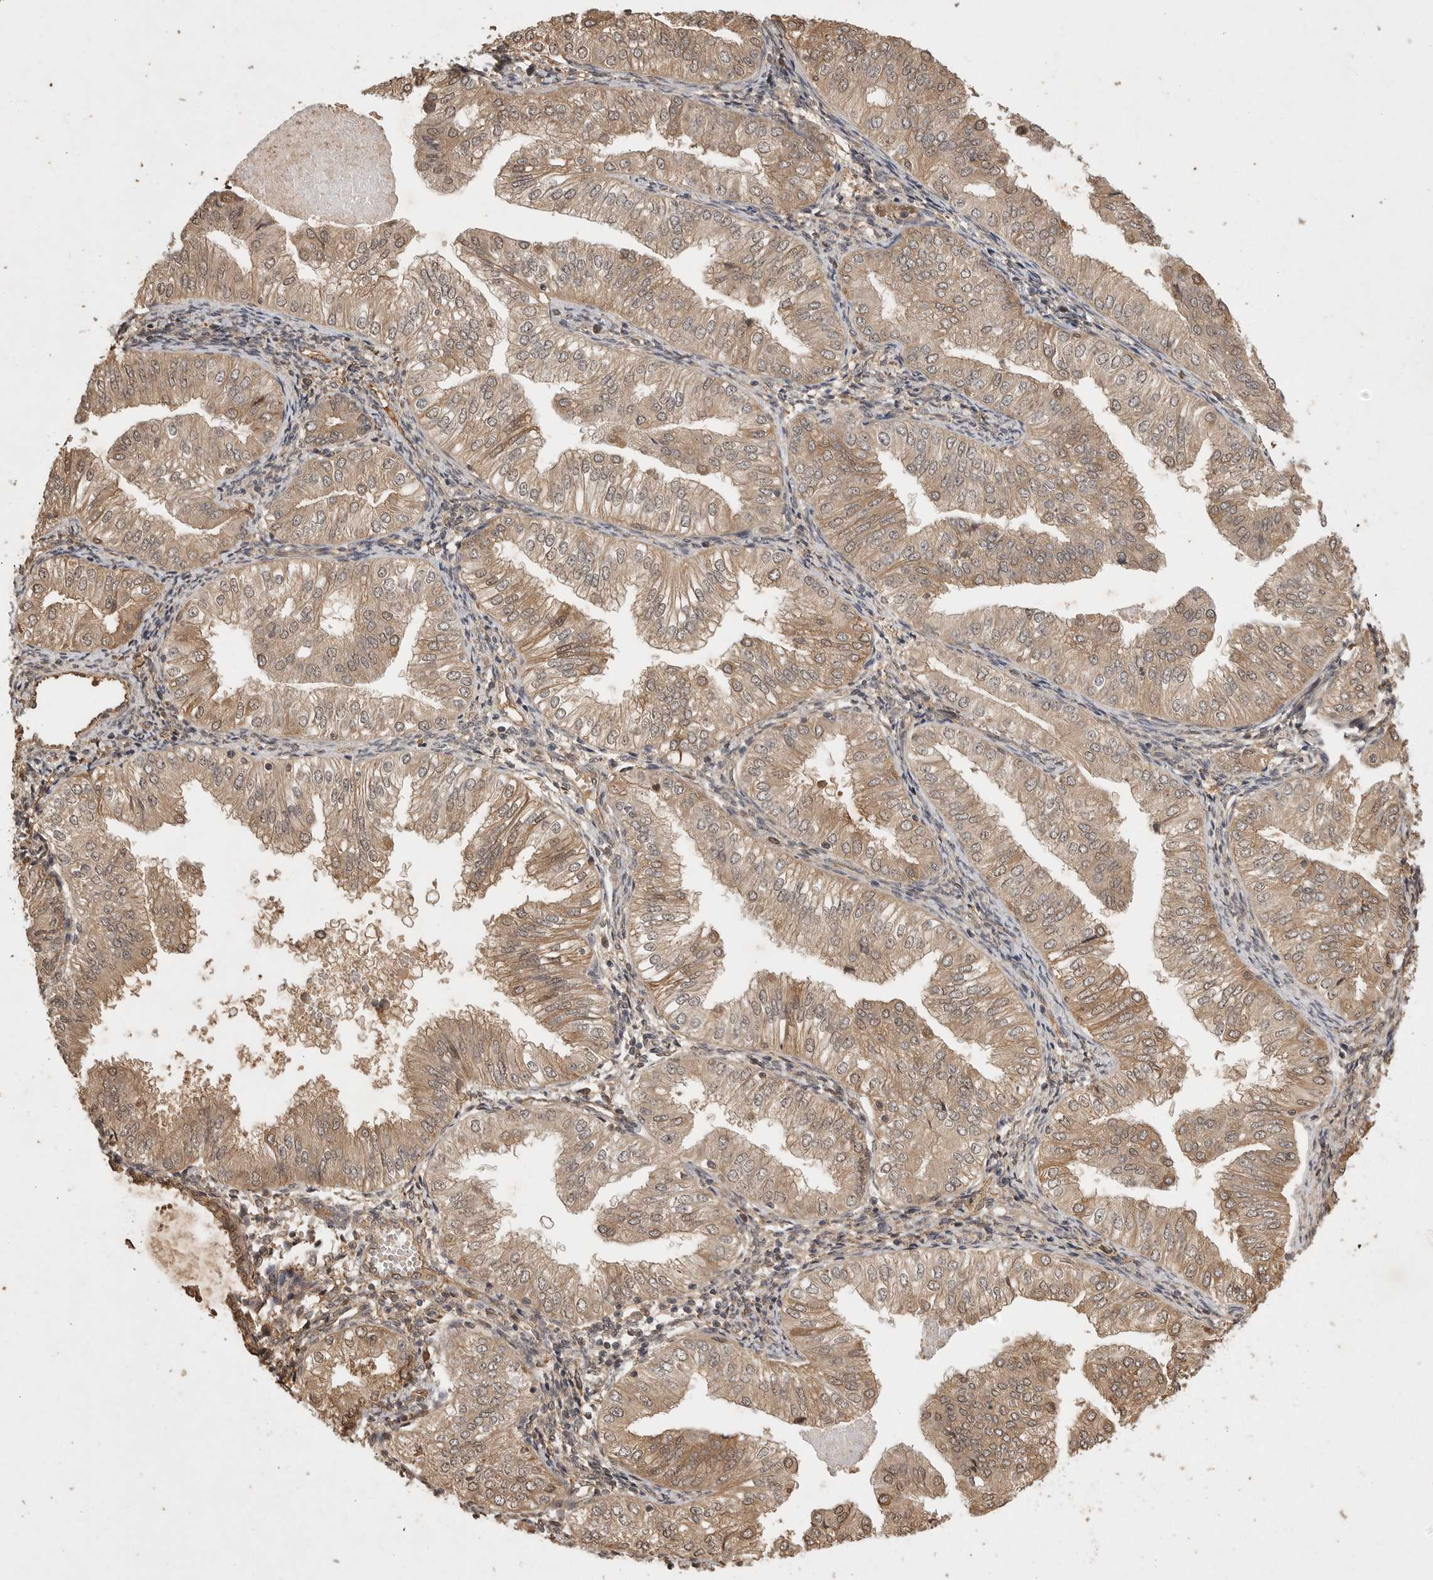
{"staining": {"intensity": "moderate", "quantity": ">75%", "location": "cytoplasmic/membranous"}, "tissue": "endometrial cancer", "cell_type": "Tumor cells", "image_type": "cancer", "snomed": [{"axis": "morphology", "description": "Normal tissue, NOS"}, {"axis": "morphology", "description": "Adenocarcinoma, NOS"}, {"axis": "topography", "description": "Endometrium"}], "caption": "Human endometrial cancer stained with a brown dye shows moderate cytoplasmic/membranous positive expression in approximately >75% of tumor cells.", "gene": "PRMT3", "patient": {"sex": "female", "age": 53}}